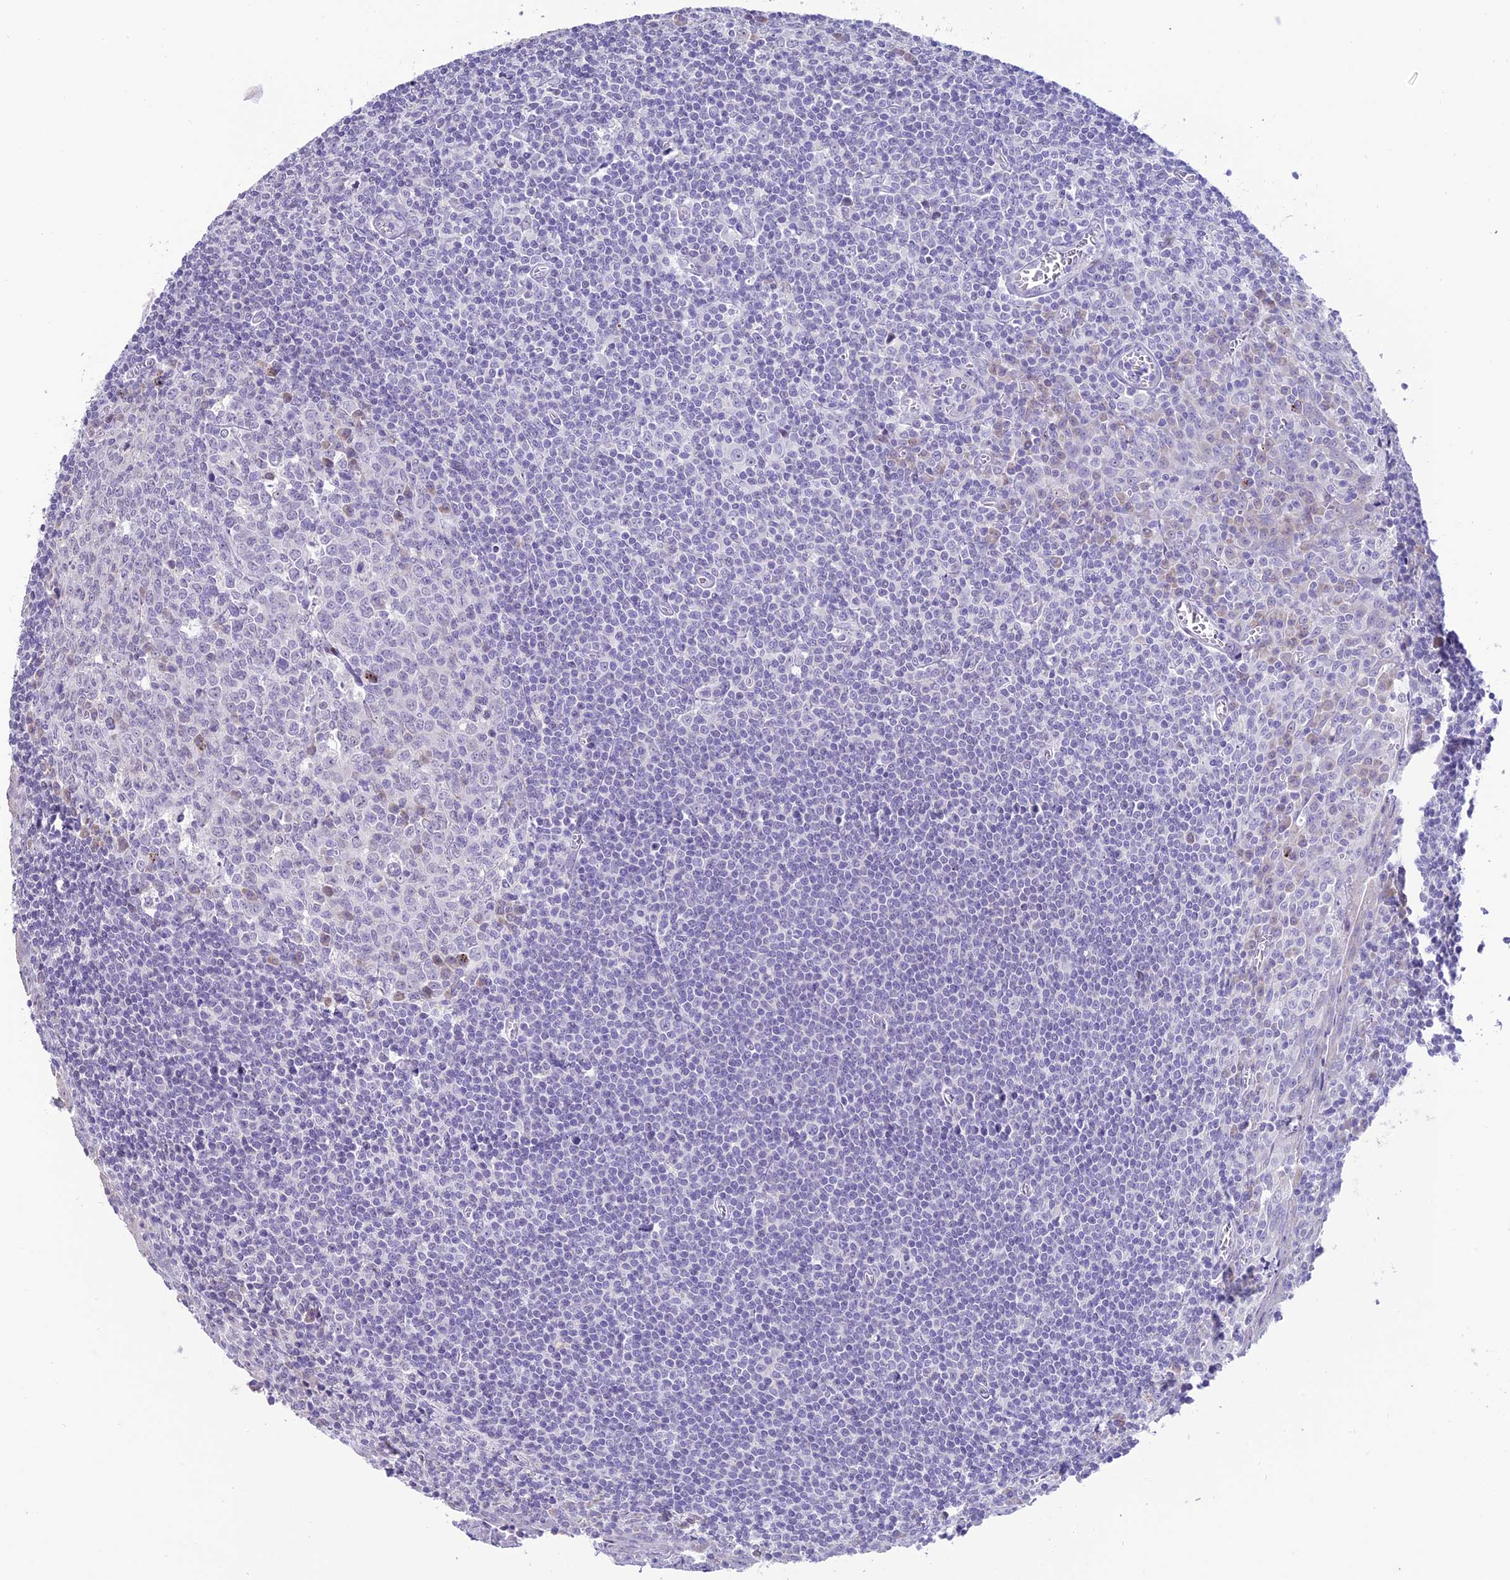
{"staining": {"intensity": "negative", "quantity": "none", "location": "none"}, "tissue": "tonsil", "cell_type": "Germinal center cells", "image_type": "normal", "snomed": [{"axis": "morphology", "description": "Normal tissue, NOS"}, {"axis": "topography", "description": "Tonsil"}], "caption": "DAB (3,3'-diaminobenzidine) immunohistochemical staining of benign tonsil displays no significant staining in germinal center cells.", "gene": "SLC10A1", "patient": {"sex": "male", "age": 27}}